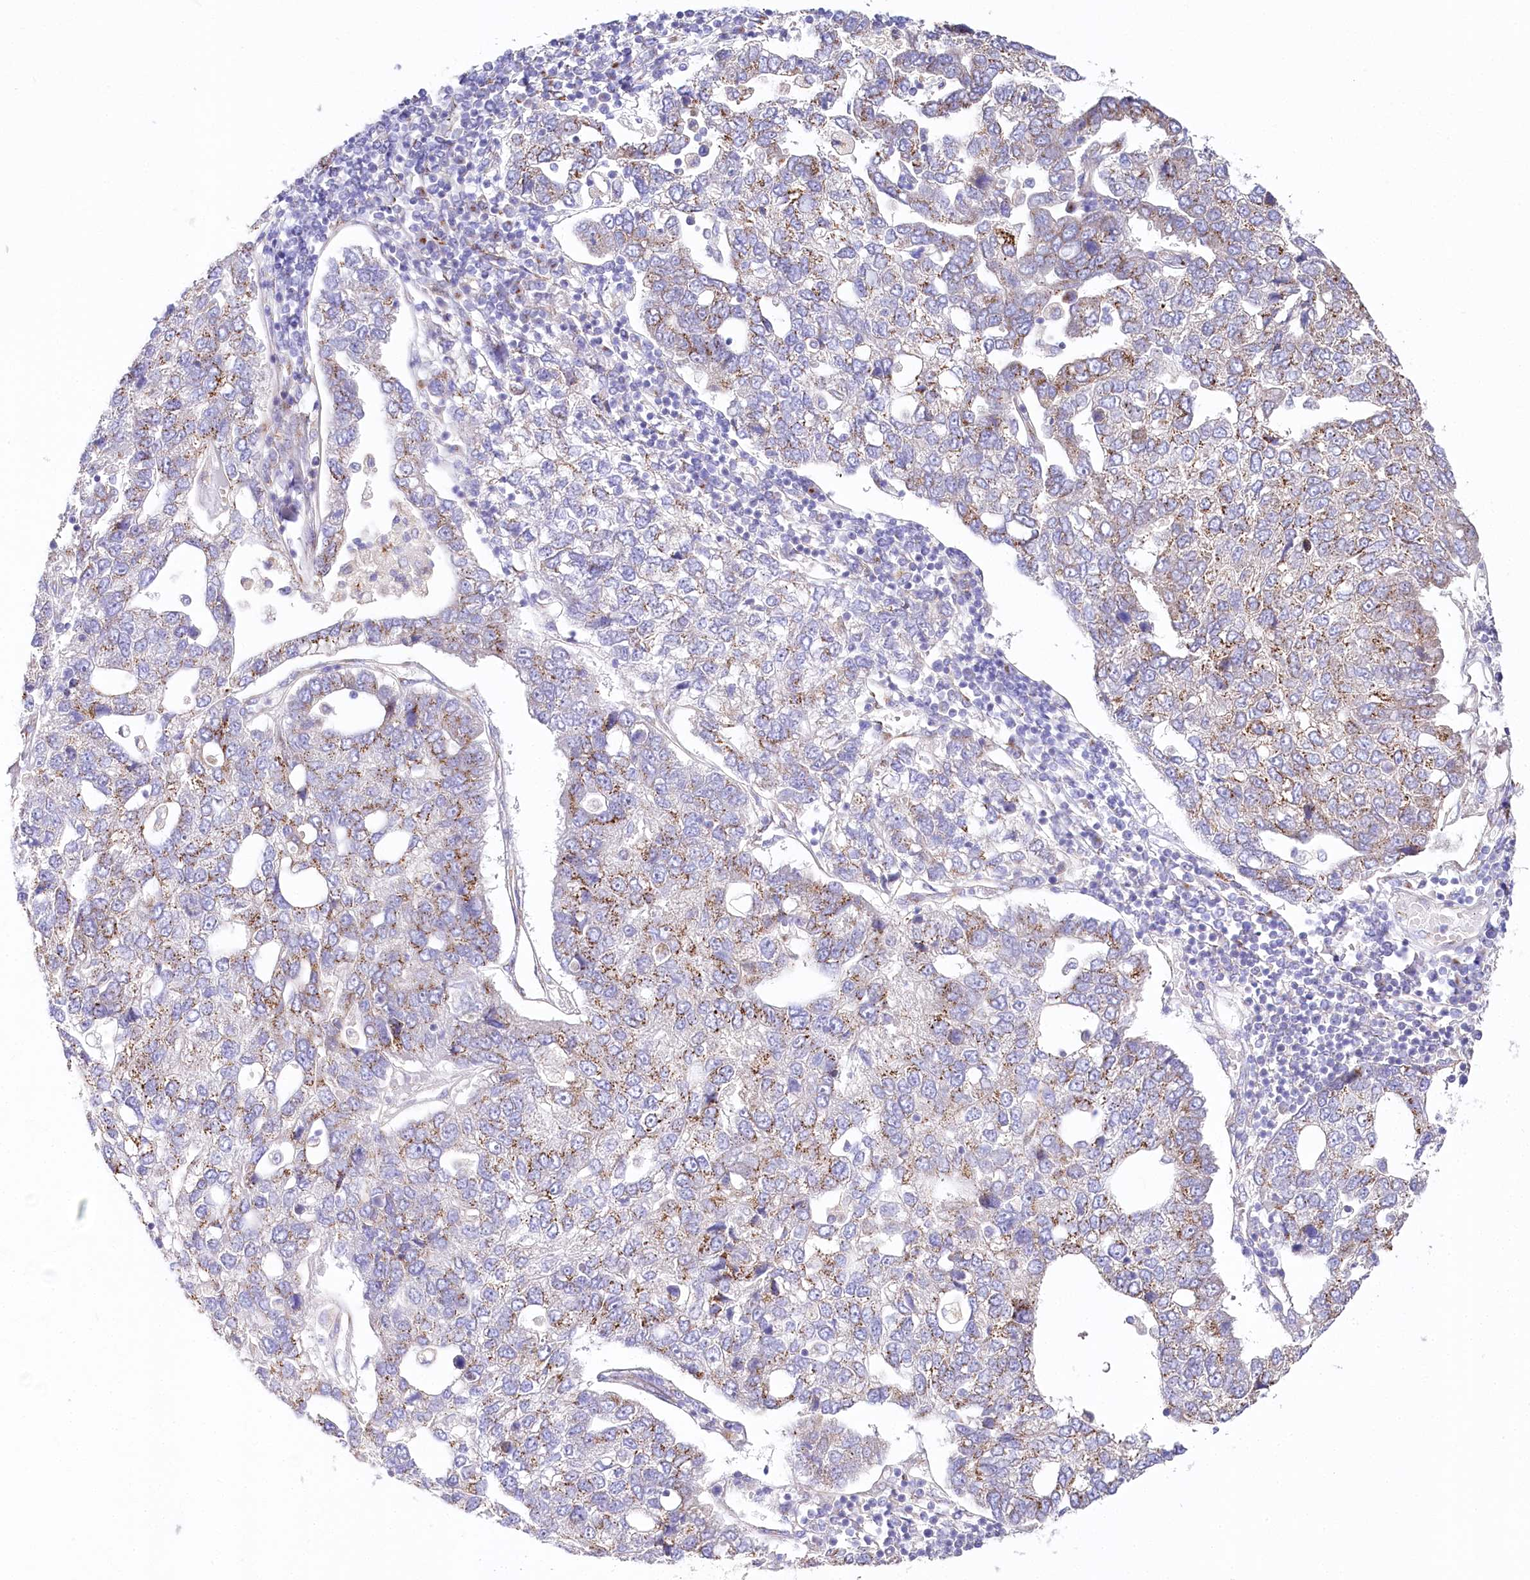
{"staining": {"intensity": "moderate", "quantity": ">75%", "location": "cytoplasmic/membranous"}, "tissue": "pancreatic cancer", "cell_type": "Tumor cells", "image_type": "cancer", "snomed": [{"axis": "morphology", "description": "Adenocarcinoma, NOS"}, {"axis": "topography", "description": "Pancreas"}], "caption": "High-power microscopy captured an immunohistochemistry micrograph of pancreatic cancer (adenocarcinoma), revealing moderate cytoplasmic/membranous expression in approximately >75% of tumor cells.", "gene": "ABRAXAS2", "patient": {"sex": "female", "age": 61}}